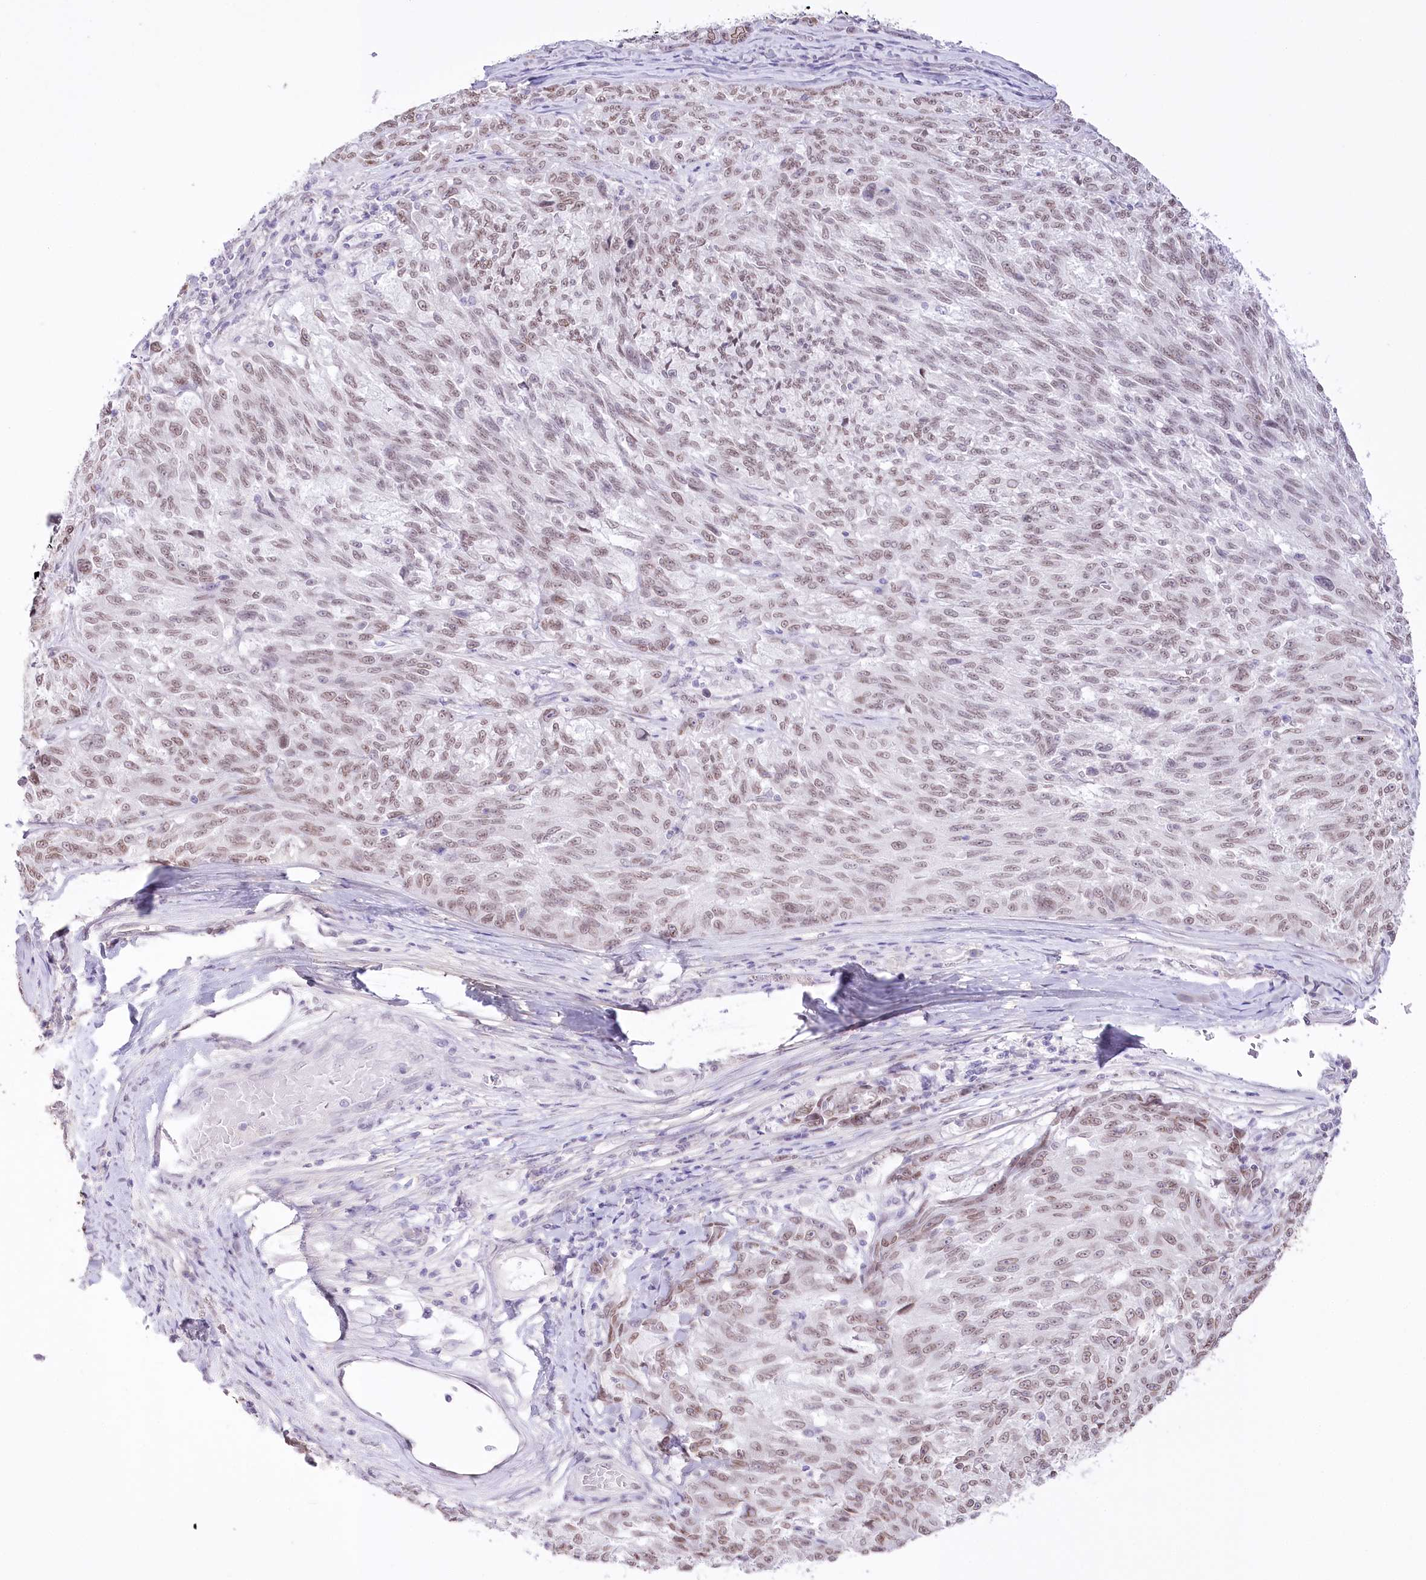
{"staining": {"intensity": "weak", "quantity": ">75%", "location": "nuclear"}, "tissue": "melanoma", "cell_type": "Tumor cells", "image_type": "cancer", "snomed": [{"axis": "morphology", "description": "Malignant melanoma, NOS"}, {"axis": "topography", "description": "Skin"}], "caption": "Immunohistochemistry (IHC) (DAB (3,3'-diaminobenzidine)) staining of human malignant melanoma exhibits weak nuclear protein expression in about >75% of tumor cells.", "gene": "SLC39A10", "patient": {"sex": "male", "age": 53}}